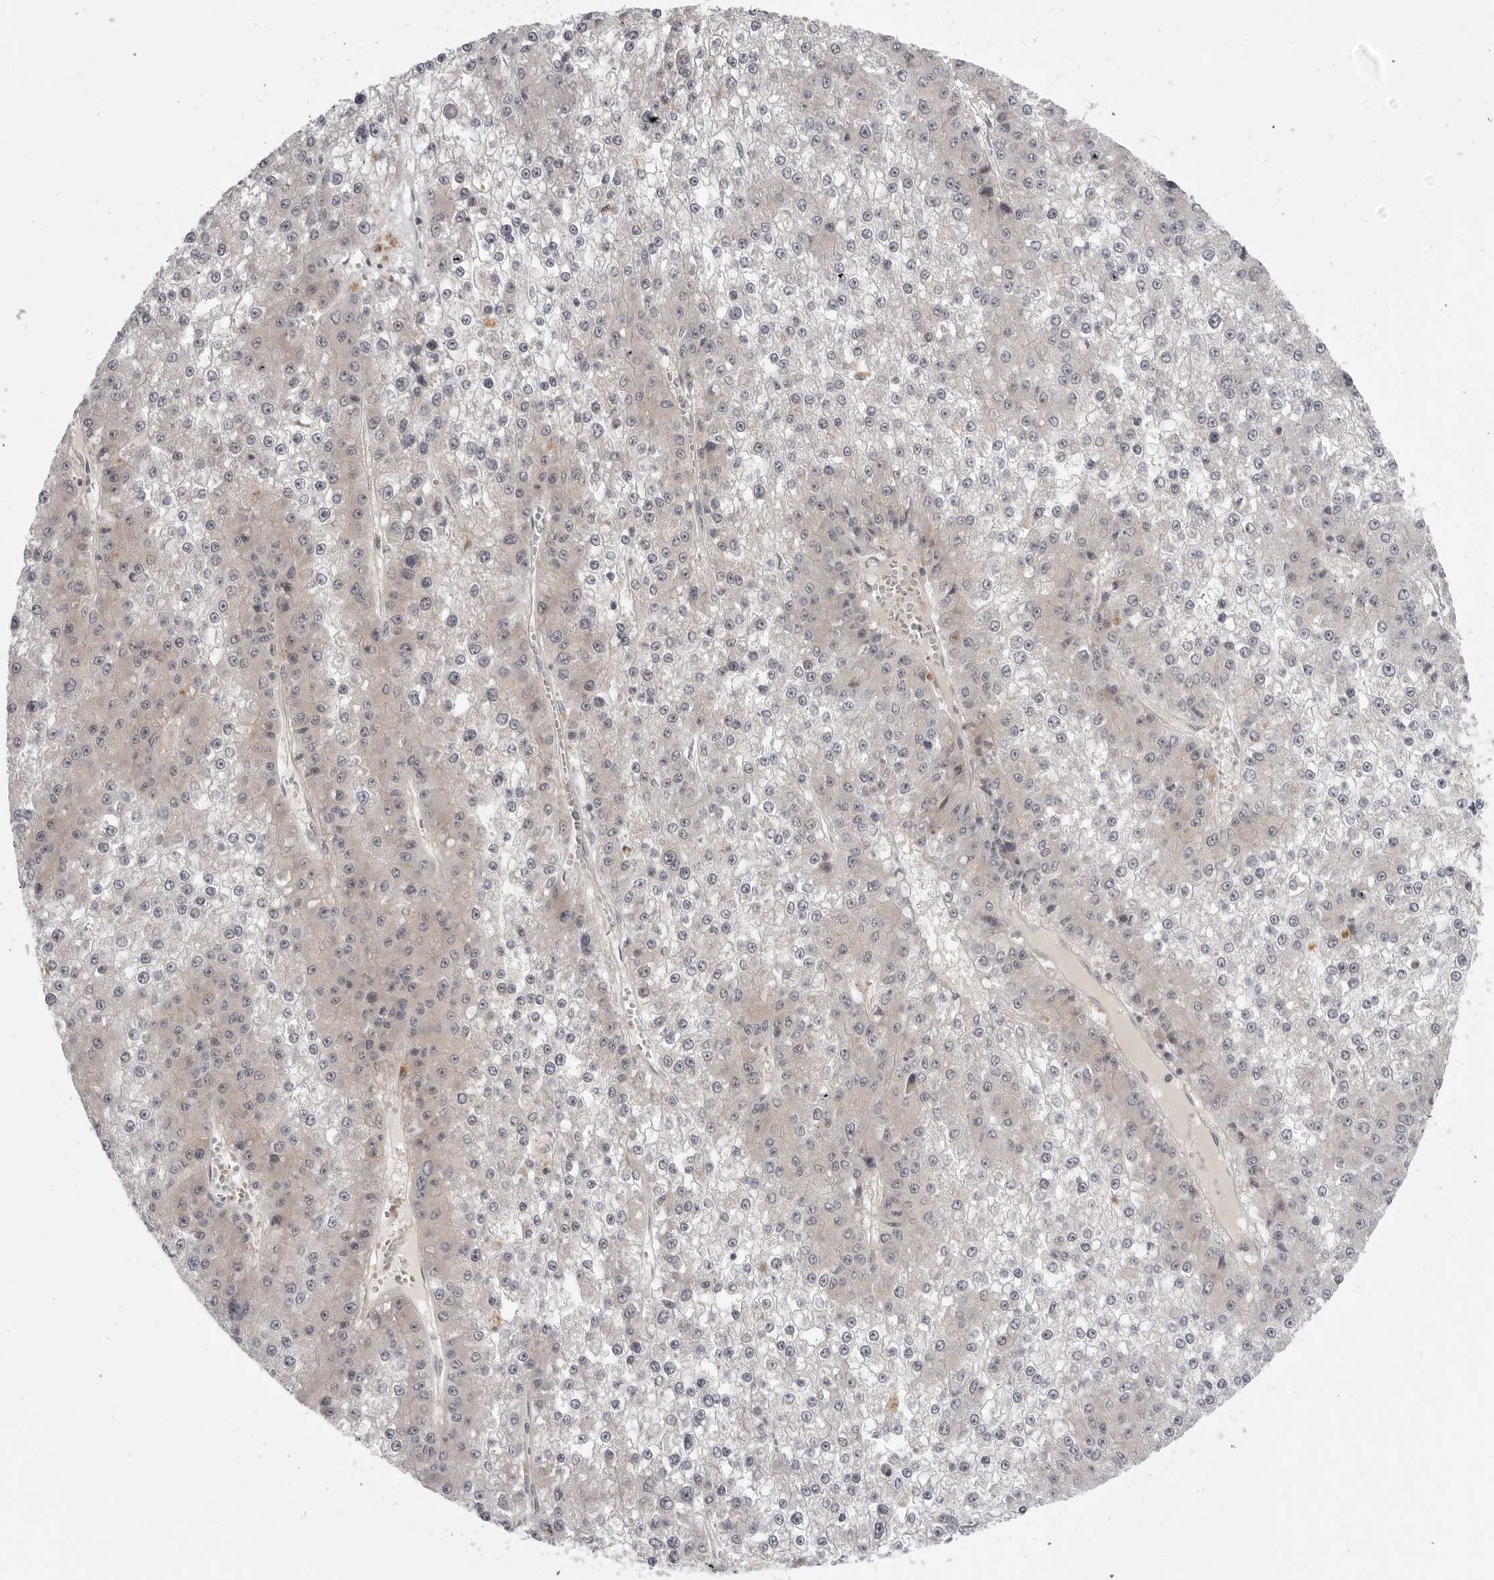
{"staining": {"intensity": "negative", "quantity": "none", "location": "none"}, "tissue": "liver cancer", "cell_type": "Tumor cells", "image_type": "cancer", "snomed": [{"axis": "morphology", "description": "Carcinoma, Hepatocellular, NOS"}, {"axis": "topography", "description": "Liver"}], "caption": "Micrograph shows no significant protein expression in tumor cells of liver cancer.", "gene": "CD300LD", "patient": {"sex": "female", "age": 73}}